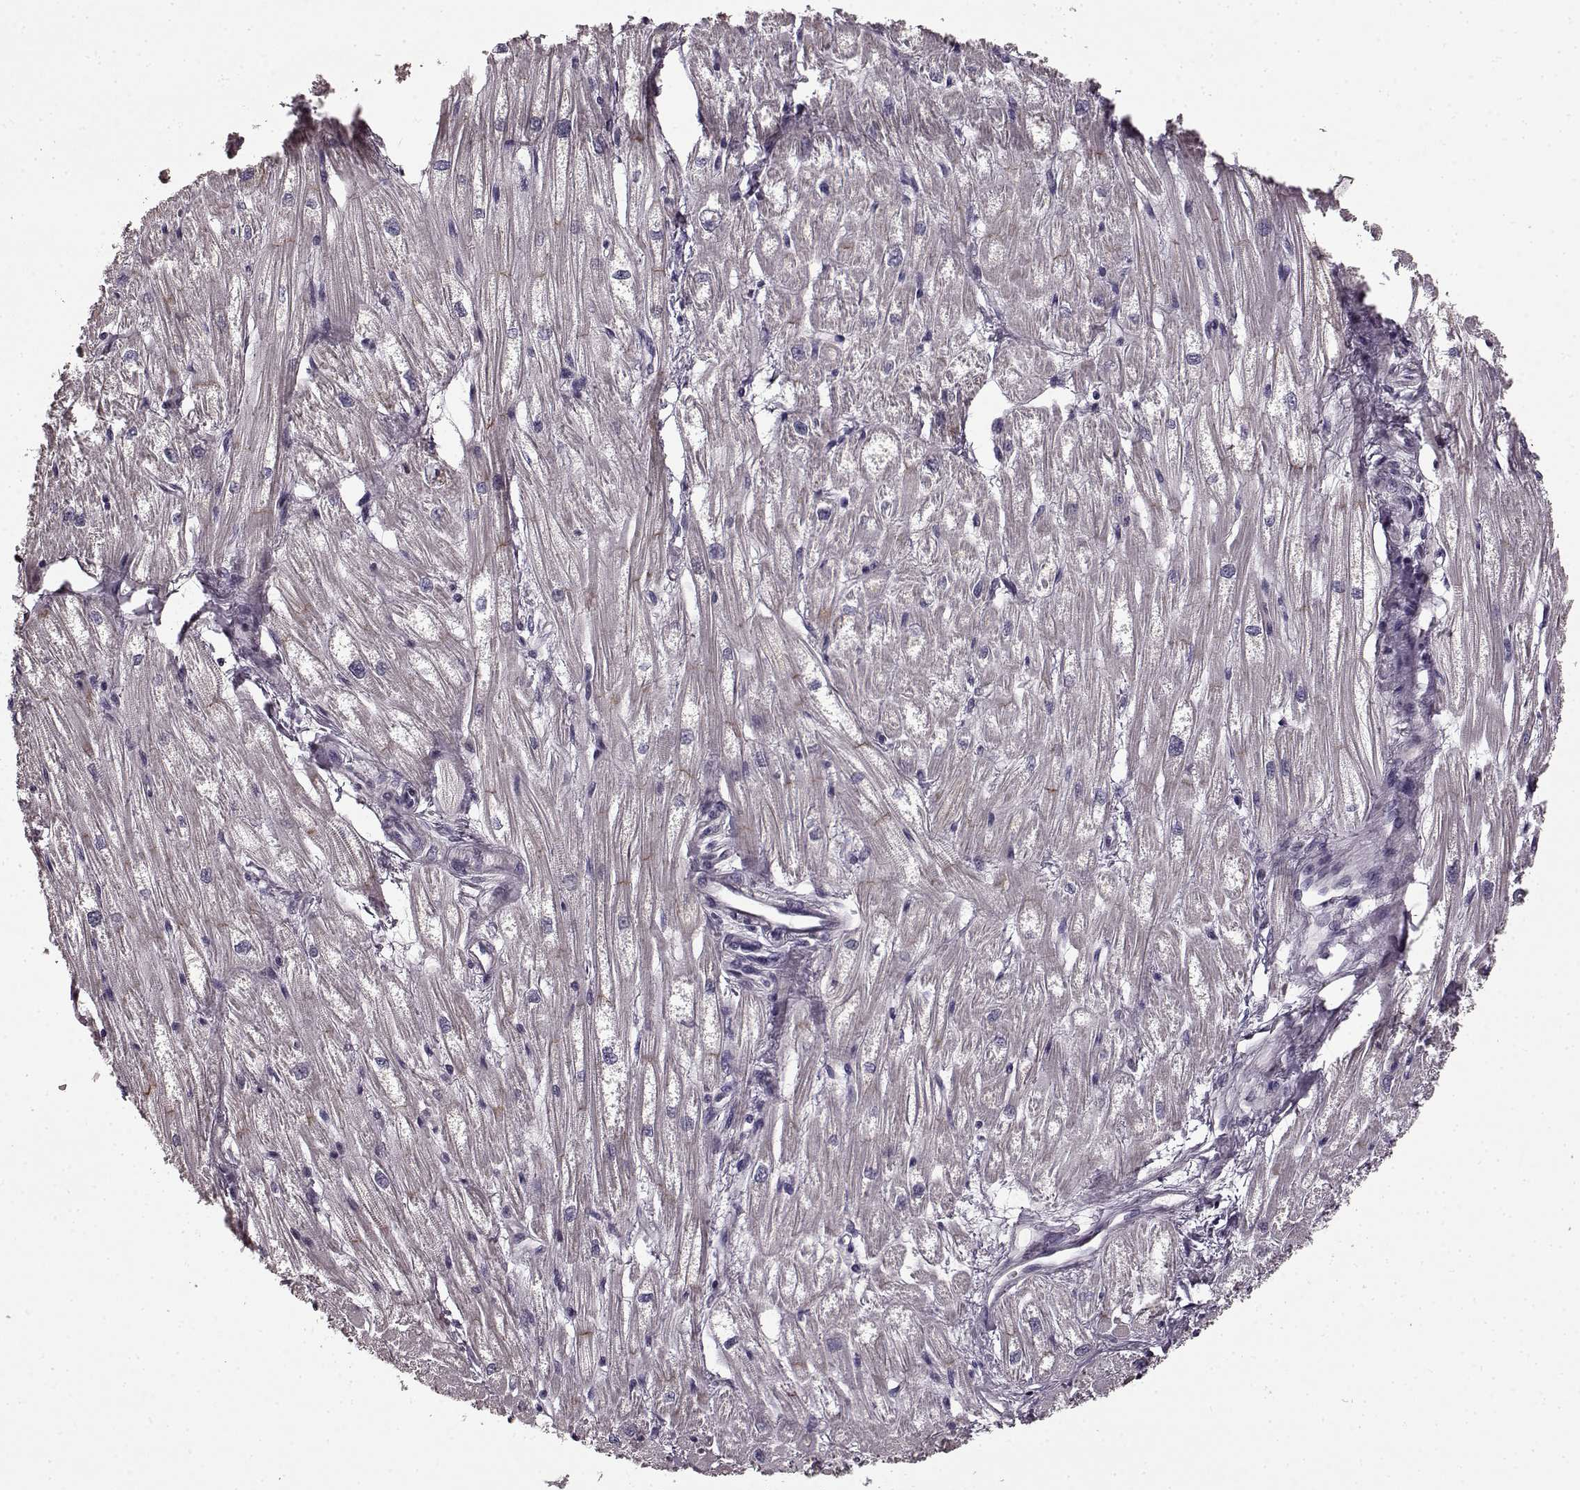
{"staining": {"intensity": "negative", "quantity": "none", "location": "none"}, "tissue": "heart muscle", "cell_type": "Cardiomyocytes", "image_type": "normal", "snomed": [{"axis": "morphology", "description": "Normal tissue, NOS"}, {"axis": "topography", "description": "Heart"}], "caption": "High magnification brightfield microscopy of normal heart muscle stained with DAB (brown) and counterstained with hematoxylin (blue): cardiomyocytes show no significant positivity. Brightfield microscopy of immunohistochemistry (IHC) stained with DAB (3,3'-diaminobenzidine) (brown) and hematoxylin (blue), captured at high magnification.", "gene": "CNGA3", "patient": {"sex": "male", "age": 61}}